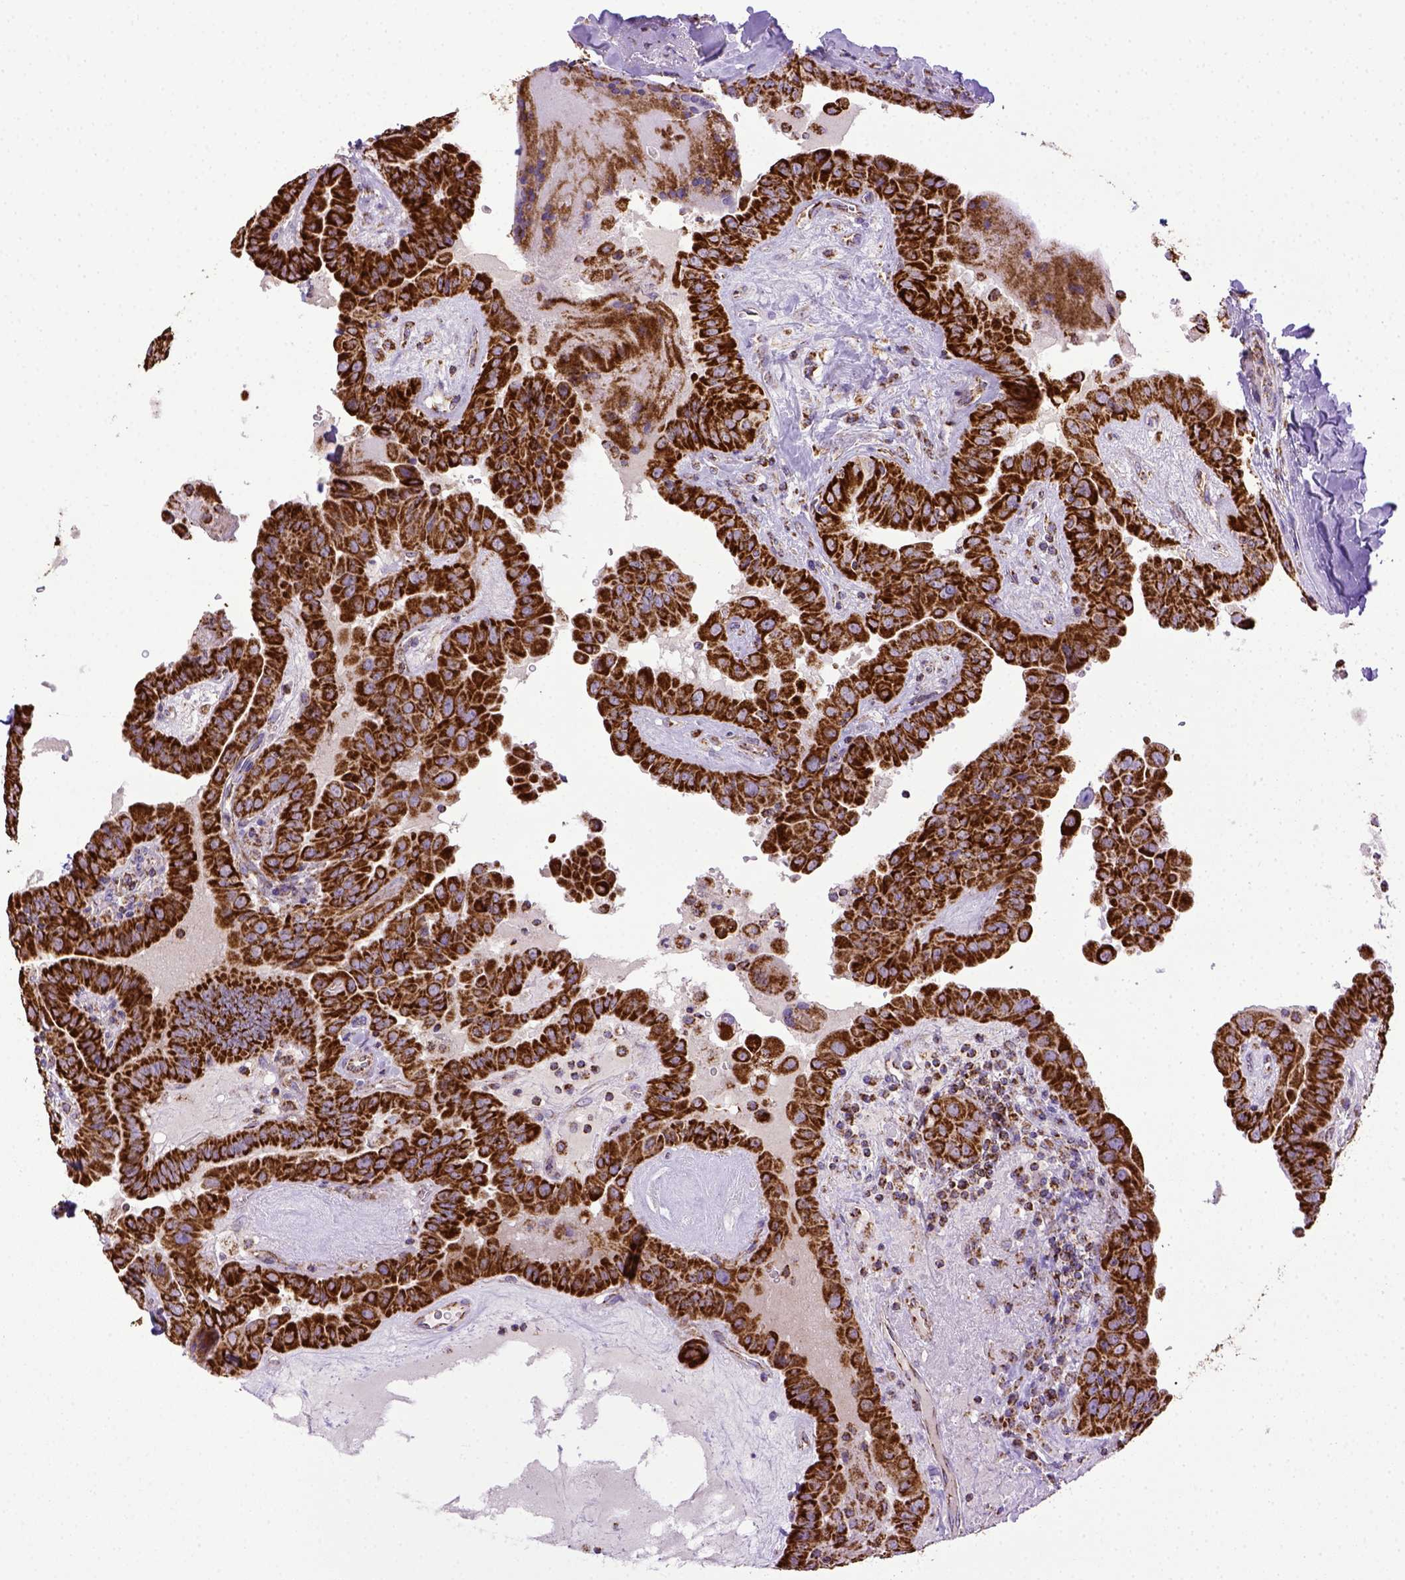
{"staining": {"intensity": "strong", "quantity": ">75%", "location": "cytoplasmic/membranous"}, "tissue": "thyroid cancer", "cell_type": "Tumor cells", "image_type": "cancer", "snomed": [{"axis": "morphology", "description": "Papillary adenocarcinoma, NOS"}, {"axis": "topography", "description": "Thyroid gland"}], "caption": "IHC staining of papillary adenocarcinoma (thyroid), which shows high levels of strong cytoplasmic/membranous staining in about >75% of tumor cells indicating strong cytoplasmic/membranous protein positivity. The staining was performed using DAB (3,3'-diaminobenzidine) (brown) for protein detection and nuclei were counterstained in hematoxylin (blue).", "gene": "MT-CO1", "patient": {"sex": "female", "age": 37}}